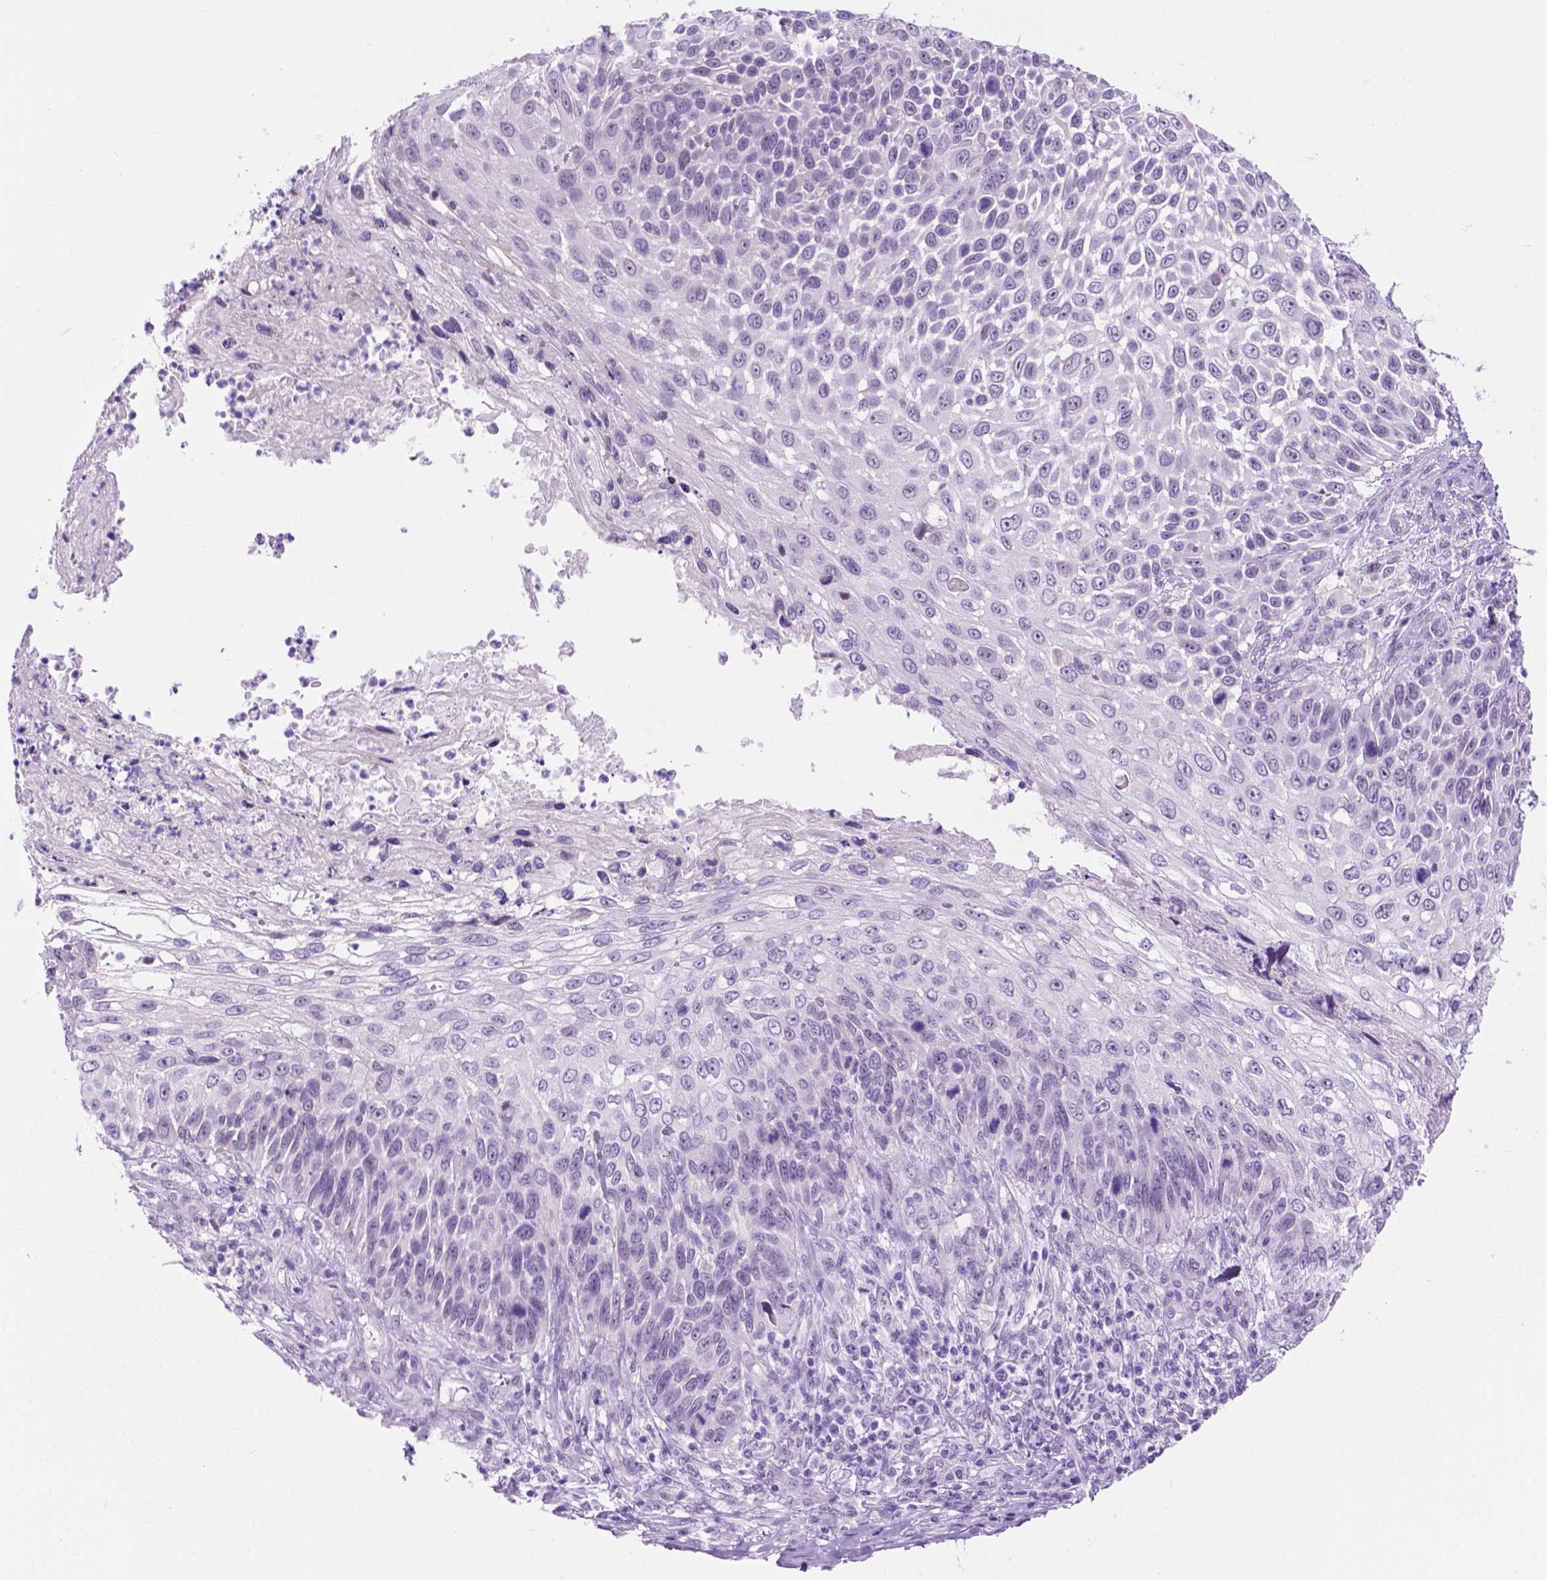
{"staining": {"intensity": "negative", "quantity": "none", "location": "none"}, "tissue": "skin cancer", "cell_type": "Tumor cells", "image_type": "cancer", "snomed": [{"axis": "morphology", "description": "Squamous cell carcinoma, NOS"}, {"axis": "topography", "description": "Skin"}], "caption": "An immunohistochemistry micrograph of skin cancer is shown. There is no staining in tumor cells of skin cancer.", "gene": "ACY3", "patient": {"sex": "male", "age": 92}}